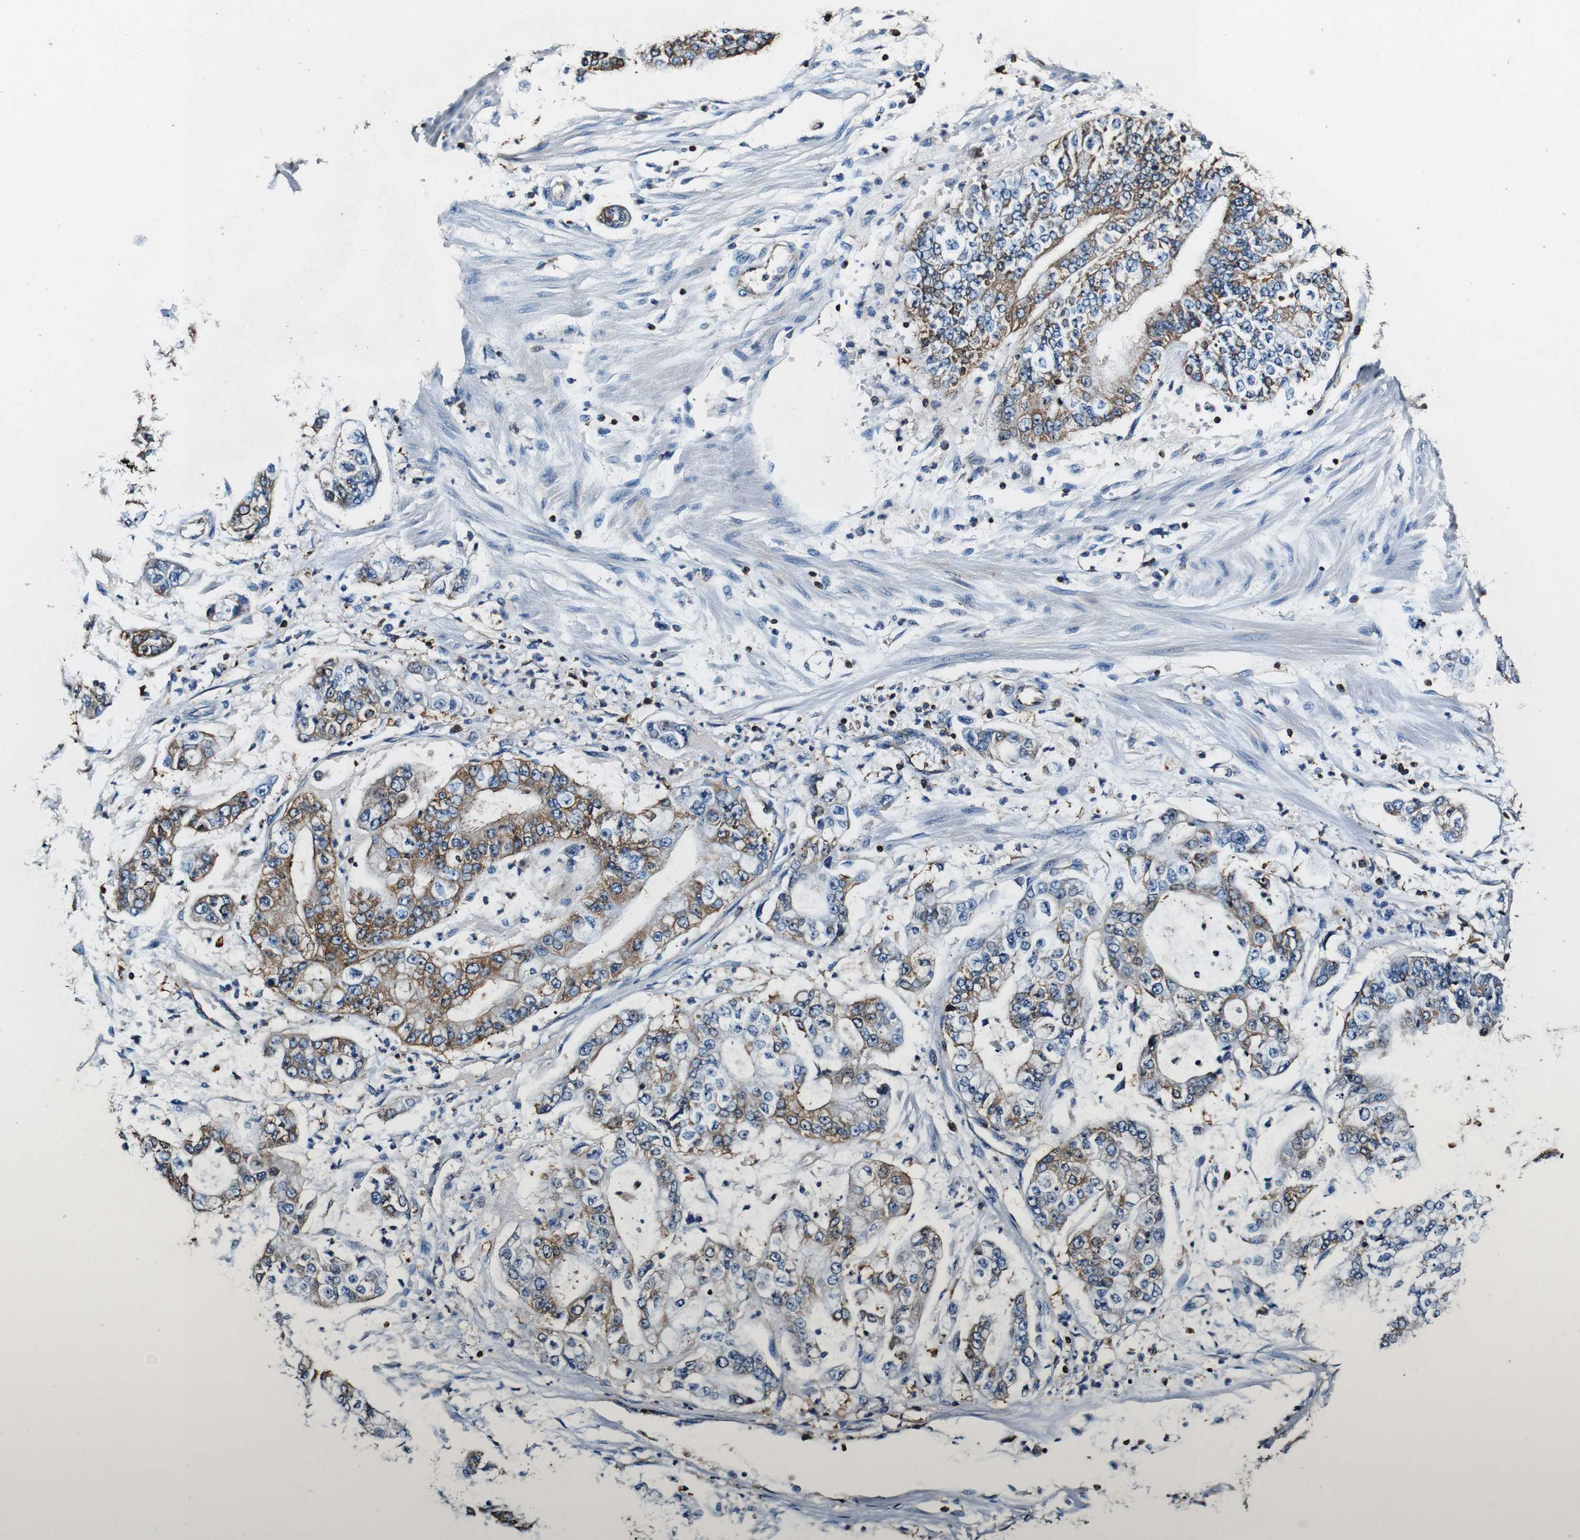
{"staining": {"intensity": "moderate", "quantity": "<25%", "location": "cytoplasmic/membranous"}, "tissue": "stomach cancer", "cell_type": "Tumor cells", "image_type": "cancer", "snomed": [{"axis": "morphology", "description": "Adenocarcinoma, NOS"}, {"axis": "topography", "description": "Stomach"}], "caption": "Stomach cancer was stained to show a protein in brown. There is low levels of moderate cytoplasmic/membranous staining in about <25% of tumor cells.", "gene": "RHOT2", "patient": {"sex": "male", "age": 76}}